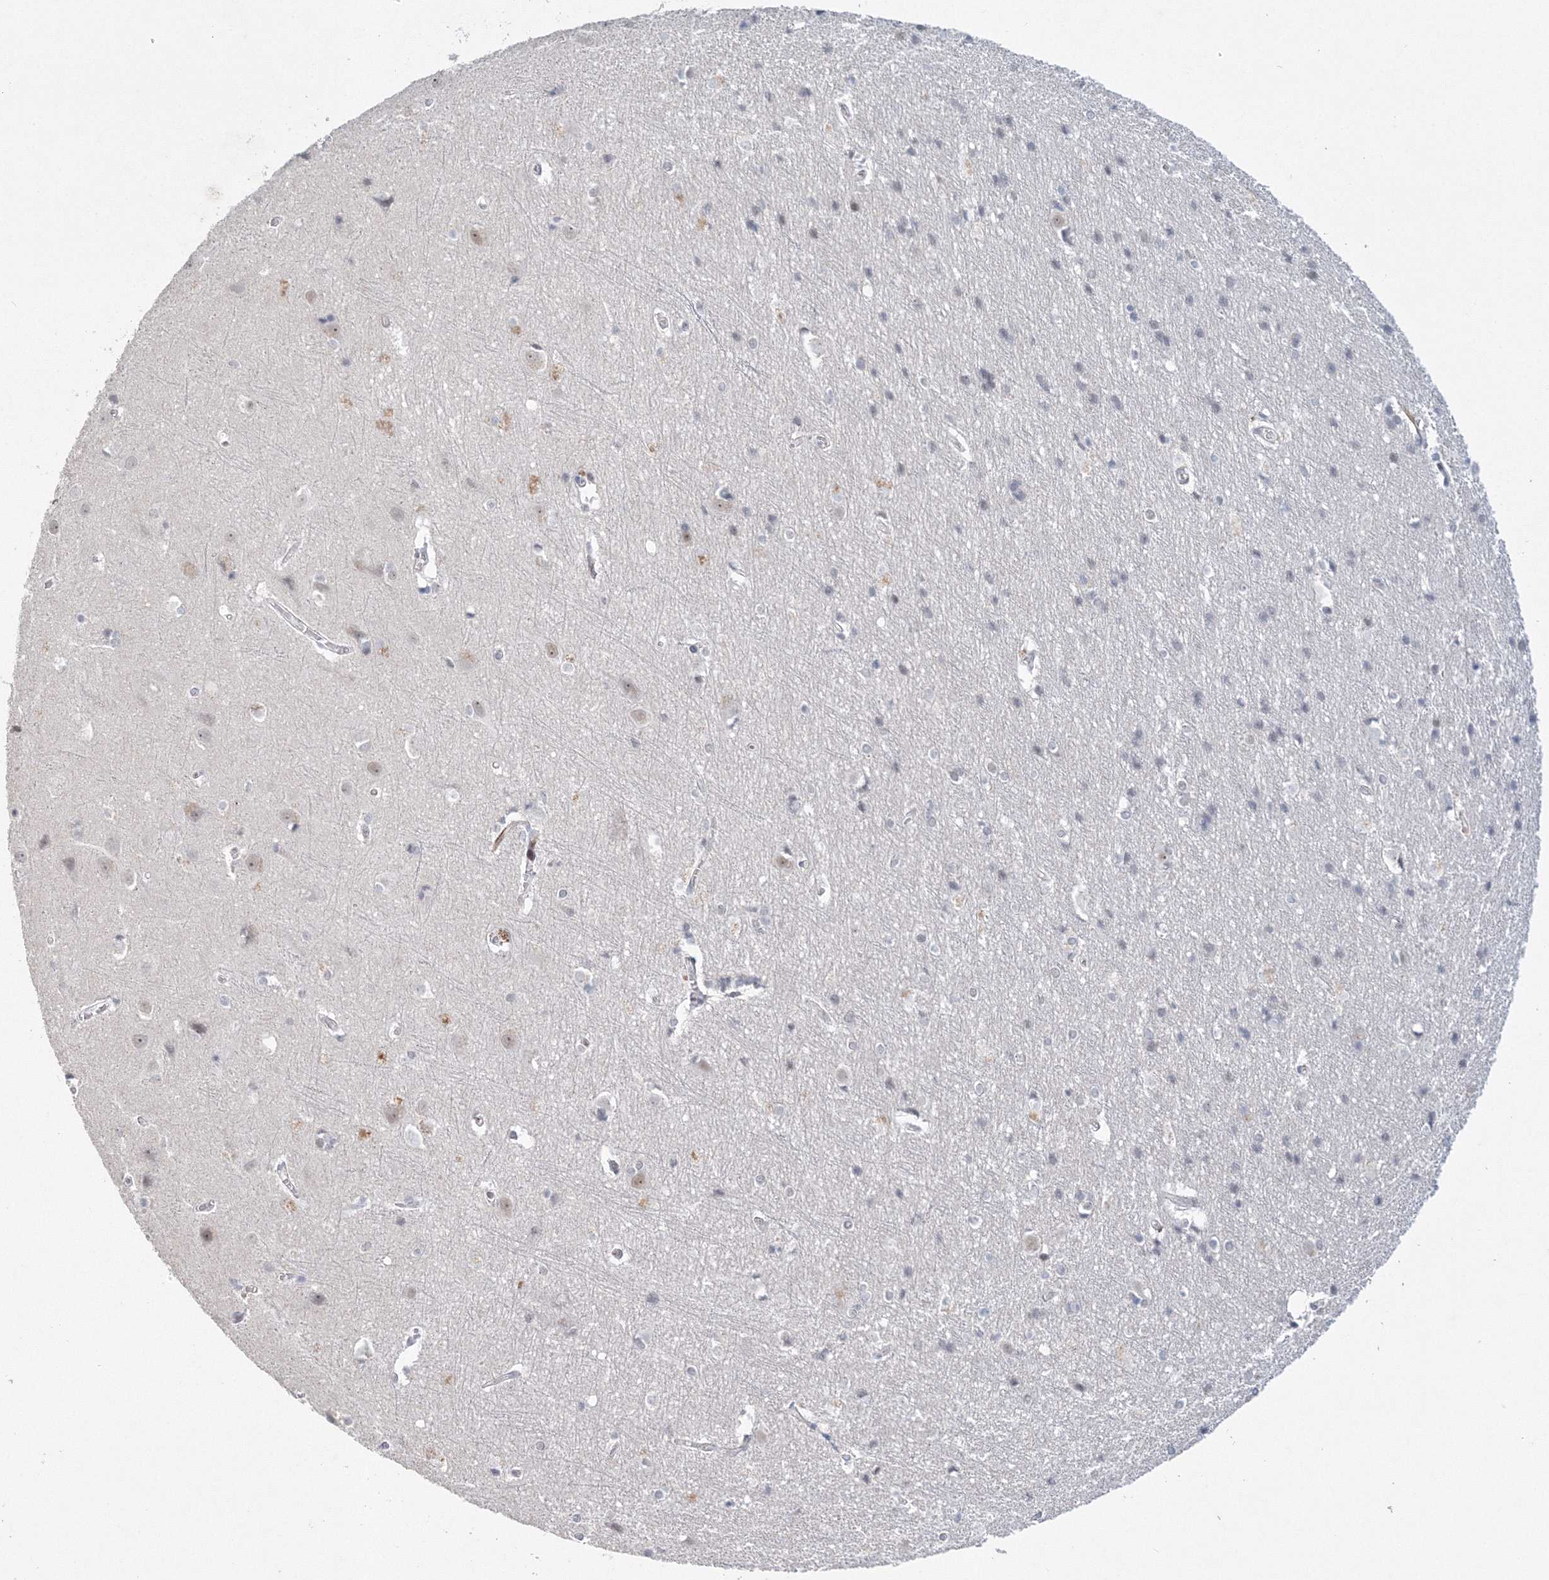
{"staining": {"intensity": "weak", "quantity": "<25%", "location": "cytoplasmic/membranous"}, "tissue": "cerebral cortex", "cell_type": "Endothelial cells", "image_type": "normal", "snomed": [{"axis": "morphology", "description": "Normal tissue, NOS"}, {"axis": "topography", "description": "Cerebral cortex"}], "caption": "Endothelial cells show no significant positivity in benign cerebral cortex. The staining is performed using DAB brown chromogen with nuclei counter-stained in using hematoxylin.", "gene": "SIRT7", "patient": {"sex": "male", "age": 54}}